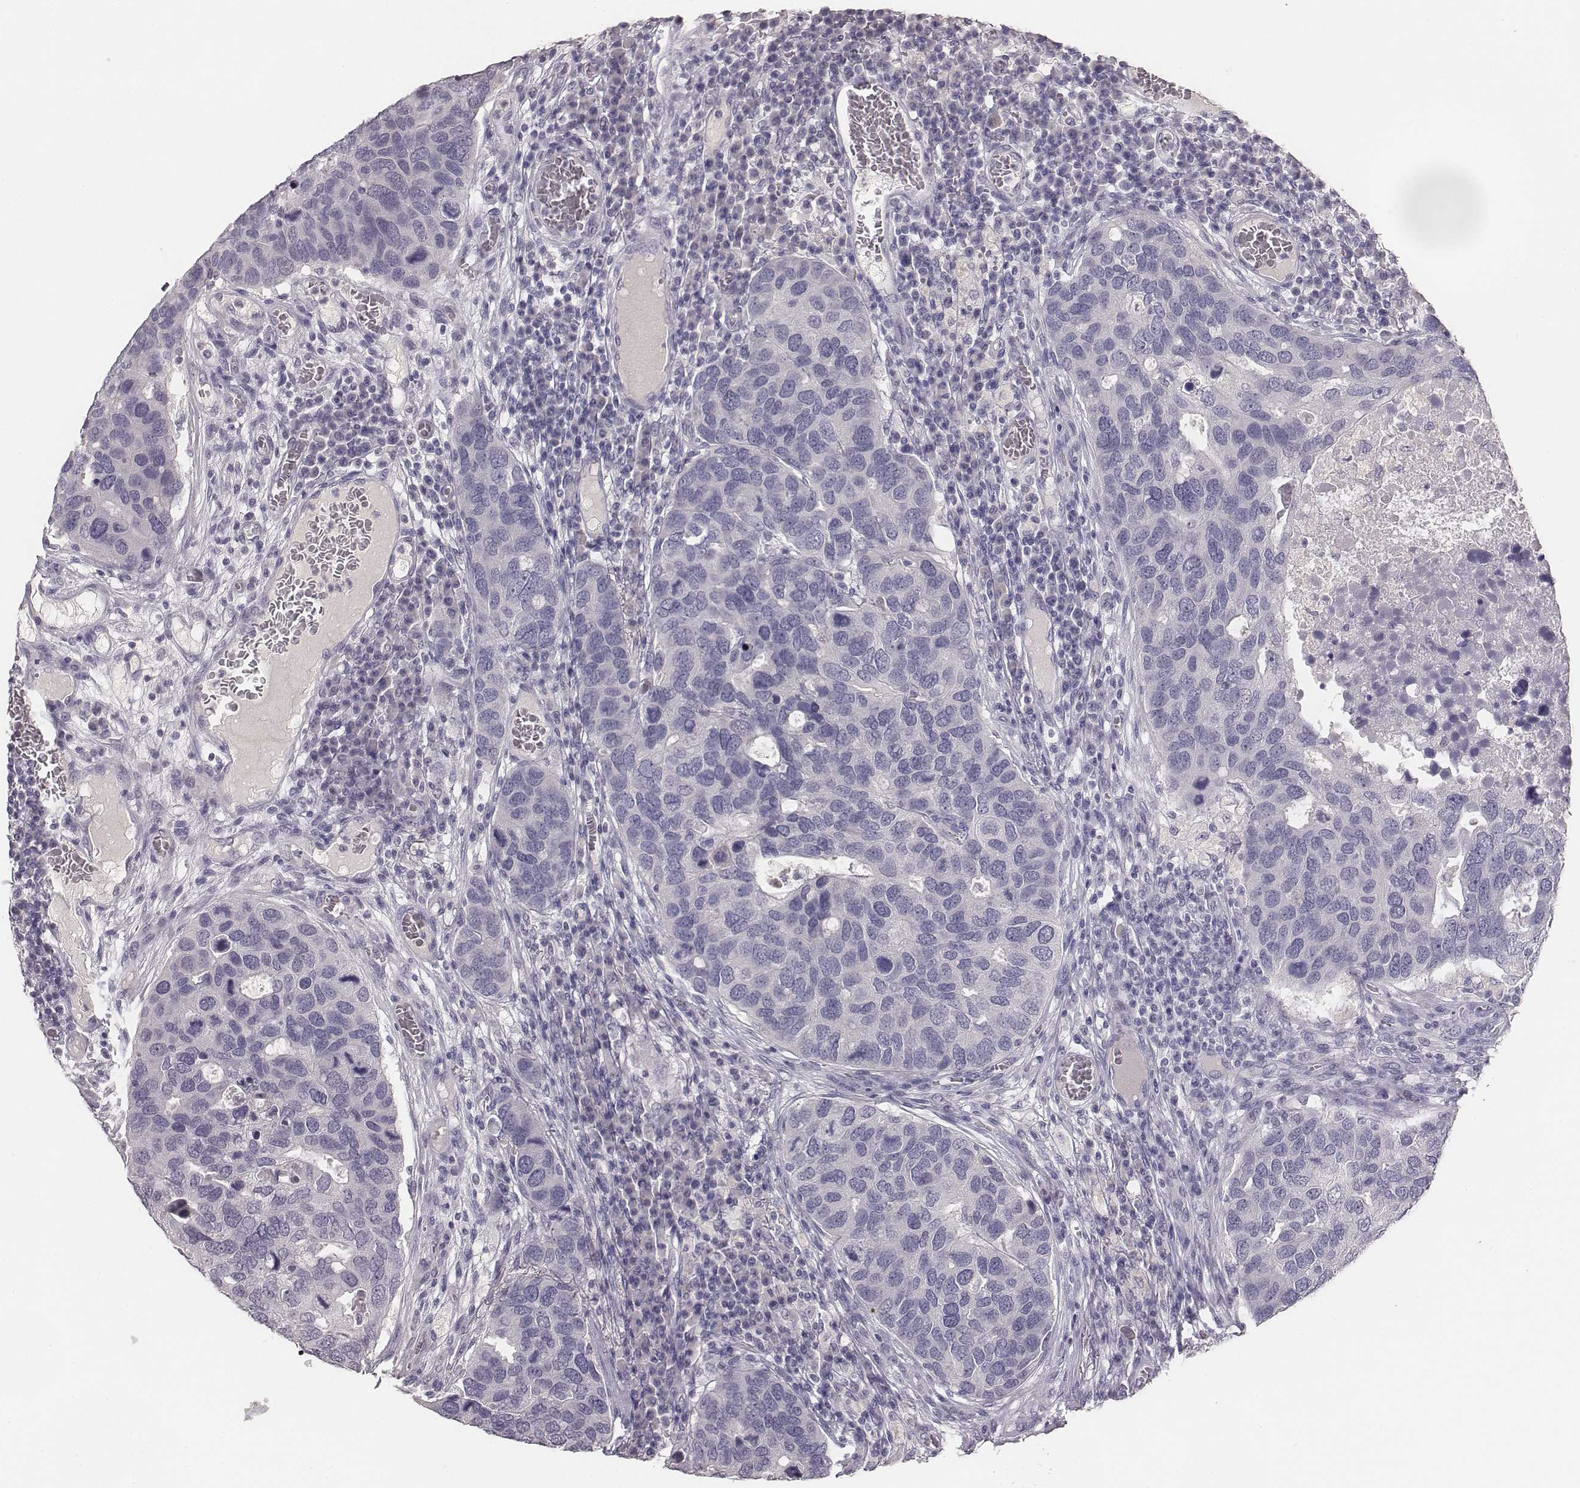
{"staining": {"intensity": "negative", "quantity": "none", "location": "none"}, "tissue": "breast cancer", "cell_type": "Tumor cells", "image_type": "cancer", "snomed": [{"axis": "morphology", "description": "Duct carcinoma"}, {"axis": "topography", "description": "Breast"}], "caption": "Tumor cells are negative for brown protein staining in intraductal carcinoma (breast).", "gene": "MYH6", "patient": {"sex": "female", "age": 83}}